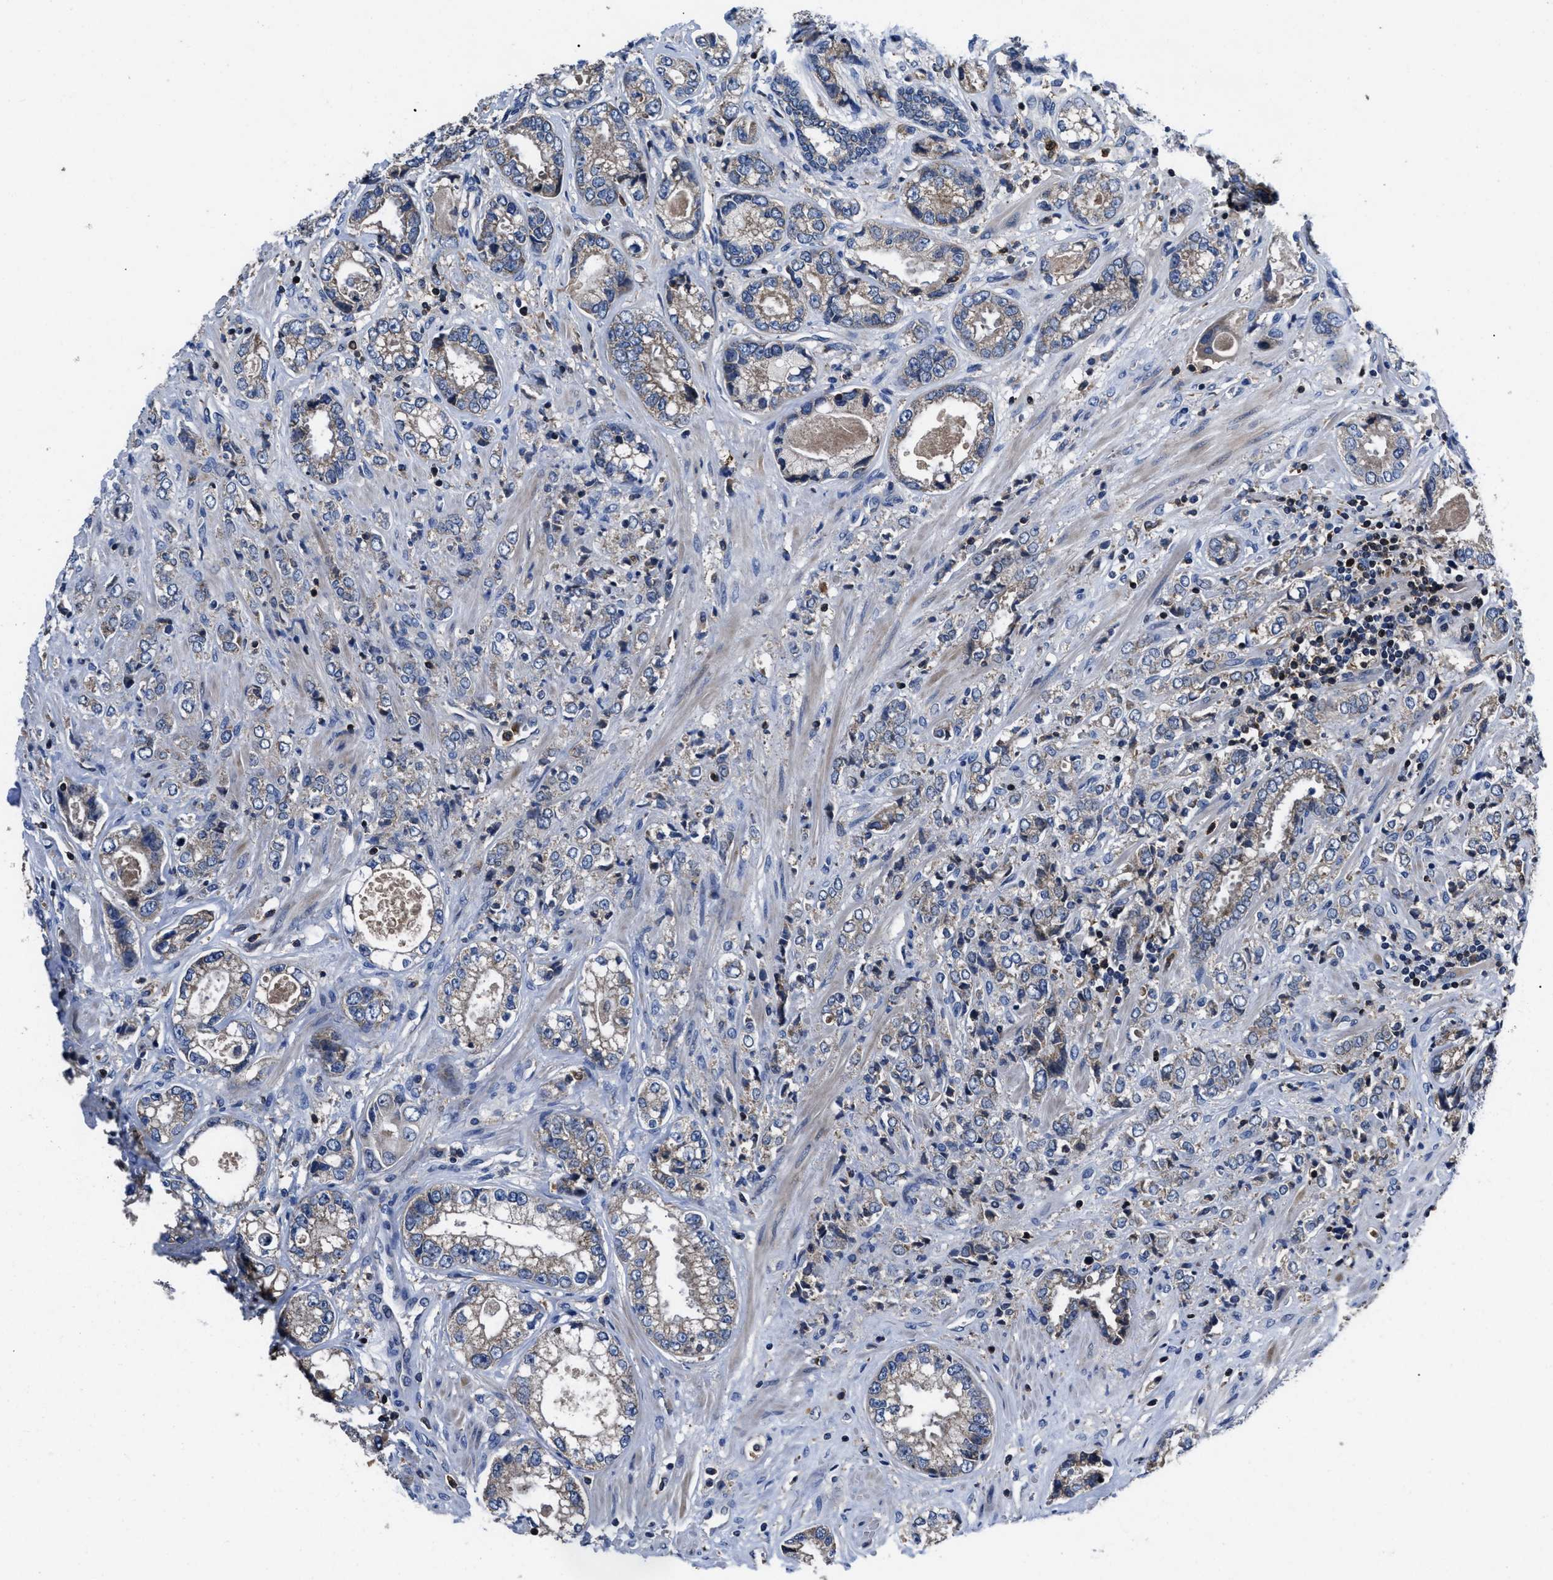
{"staining": {"intensity": "weak", "quantity": "<25%", "location": "cytoplasmic/membranous"}, "tissue": "prostate cancer", "cell_type": "Tumor cells", "image_type": "cancer", "snomed": [{"axis": "morphology", "description": "Adenocarcinoma, High grade"}, {"axis": "topography", "description": "Prostate"}], "caption": "A high-resolution micrograph shows immunohistochemistry (IHC) staining of prostate high-grade adenocarcinoma, which displays no significant expression in tumor cells. (IHC, brightfield microscopy, high magnification).", "gene": "YBEY", "patient": {"sex": "male", "age": 61}}